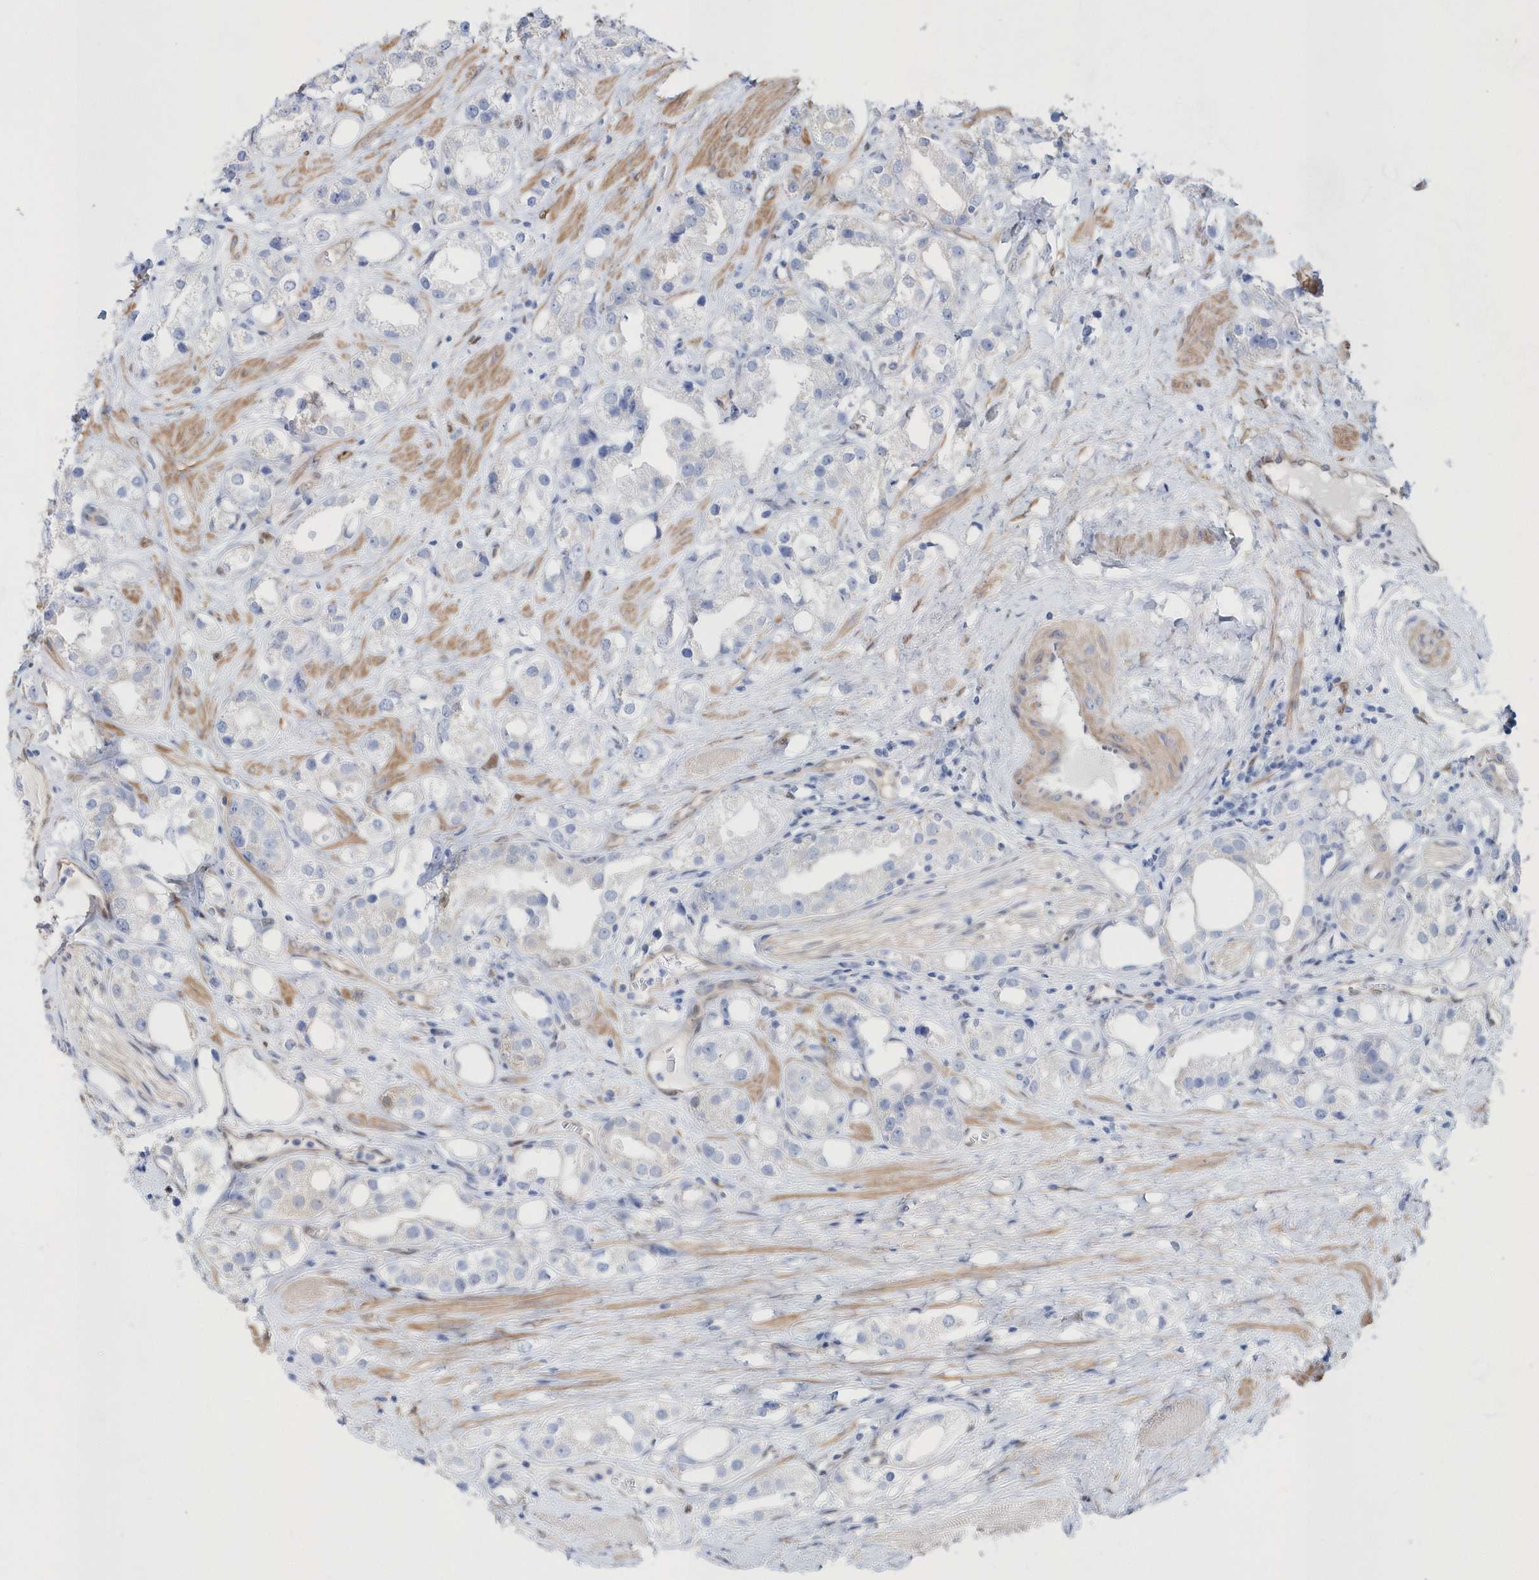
{"staining": {"intensity": "negative", "quantity": "none", "location": "none"}, "tissue": "prostate cancer", "cell_type": "Tumor cells", "image_type": "cancer", "snomed": [{"axis": "morphology", "description": "Adenocarcinoma, NOS"}, {"axis": "topography", "description": "Prostate"}], "caption": "Immunohistochemistry (IHC) micrograph of prostate adenocarcinoma stained for a protein (brown), which exhibits no positivity in tumor cells.", "gene": "BDH2", "patient": {"sex": "male", "age": 79}}